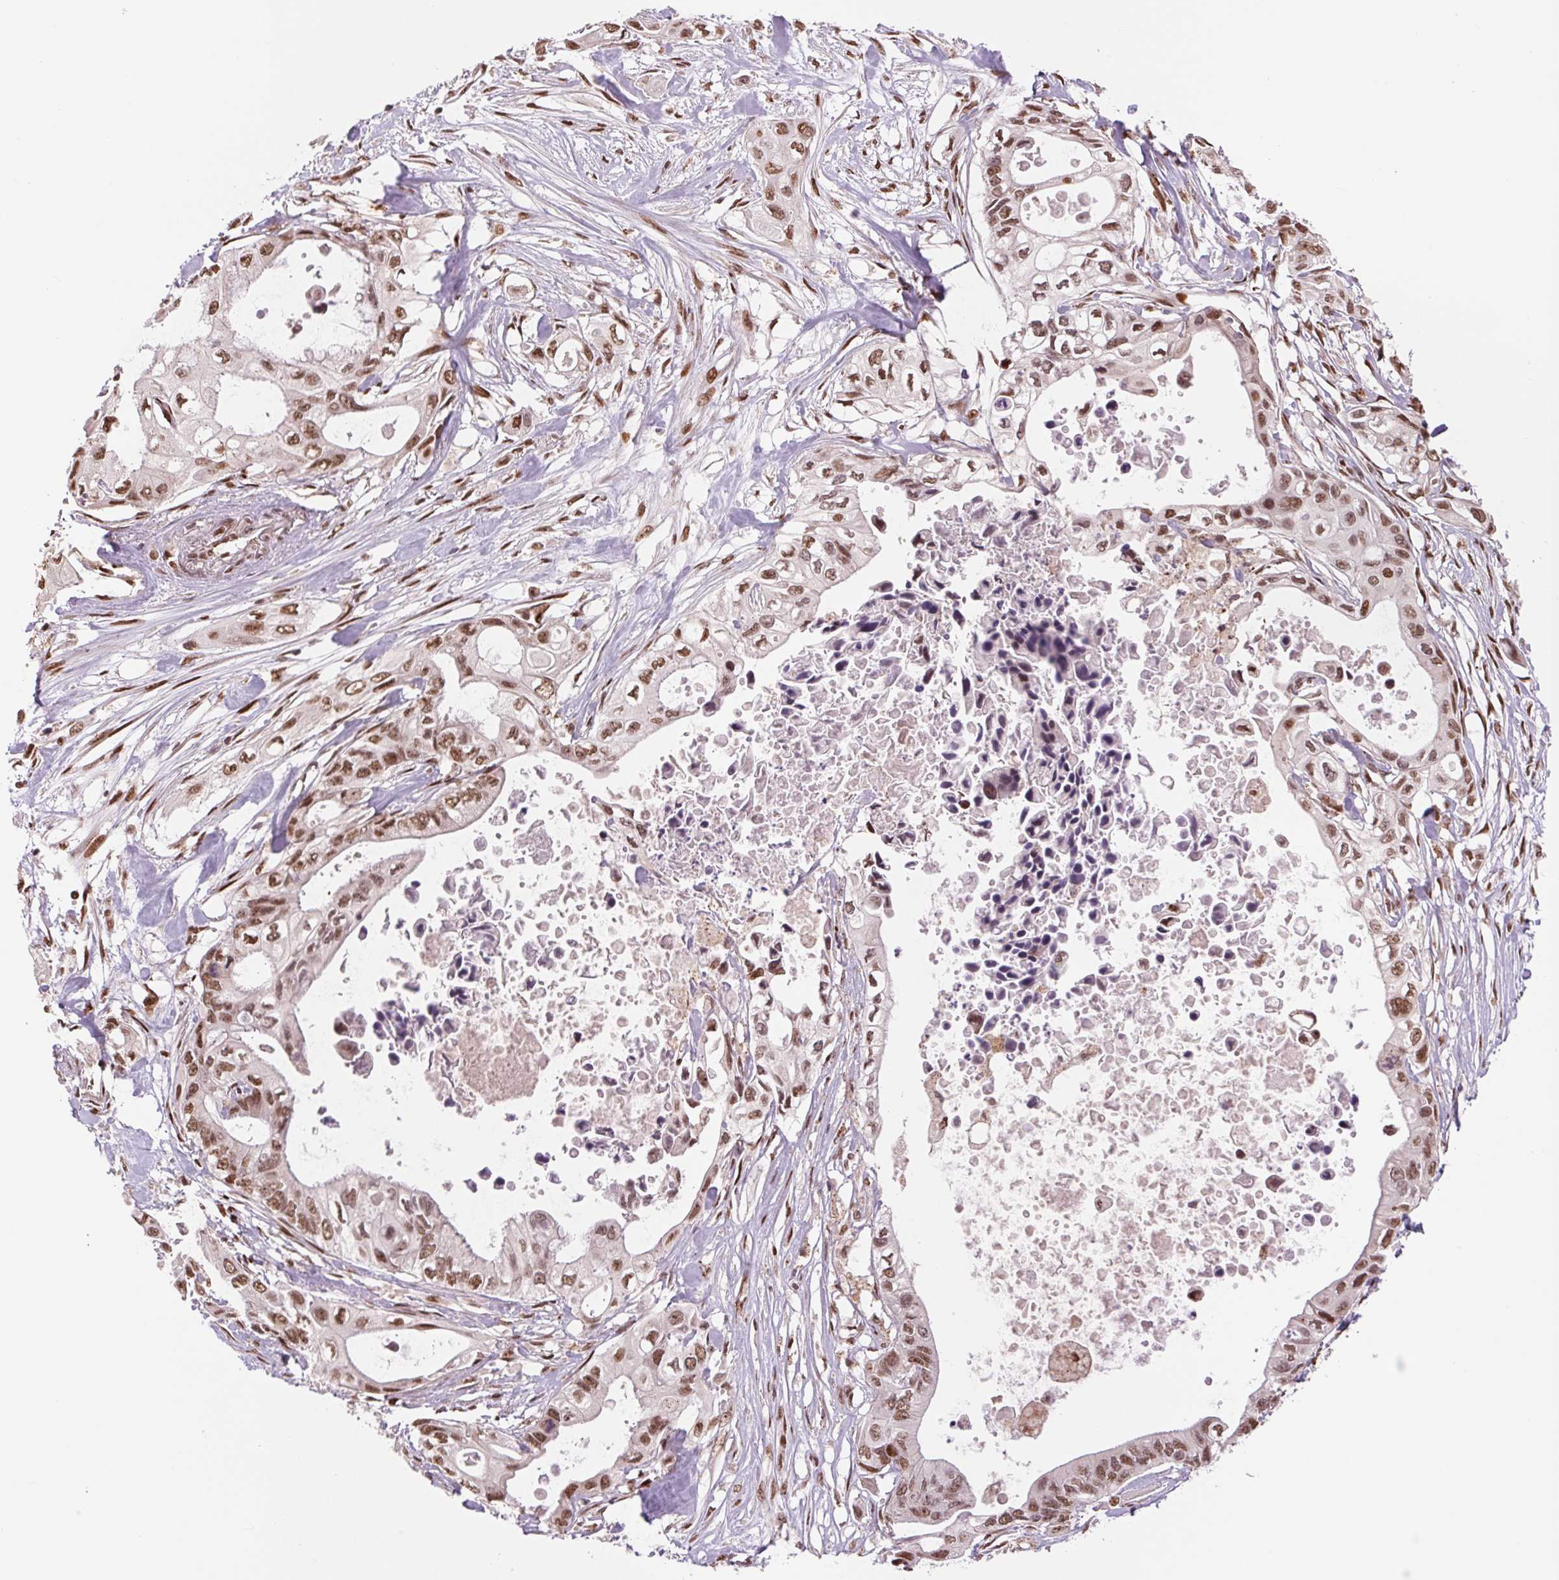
{"staining": {"intensity": "moderate", "quantity": ">75%", "location": "nuclear"}, "tissue": "pancreatic cancer", "cell_type": "Tumor cells", "image_type": "cancer", "snomed": [{"axis": "morphology", "description": "Adenocarcinoma, NOS"}, {"axis": "topography", "description": "Pancreas"}], "caption": "Protein analysis of adenocarcinoma (pancreatic) tissue reveals moderate nuclear positivity in approximately >75% of tumor cells.", "gene": "RAD23A", "patient": {"sex": "female", "age": 63}}